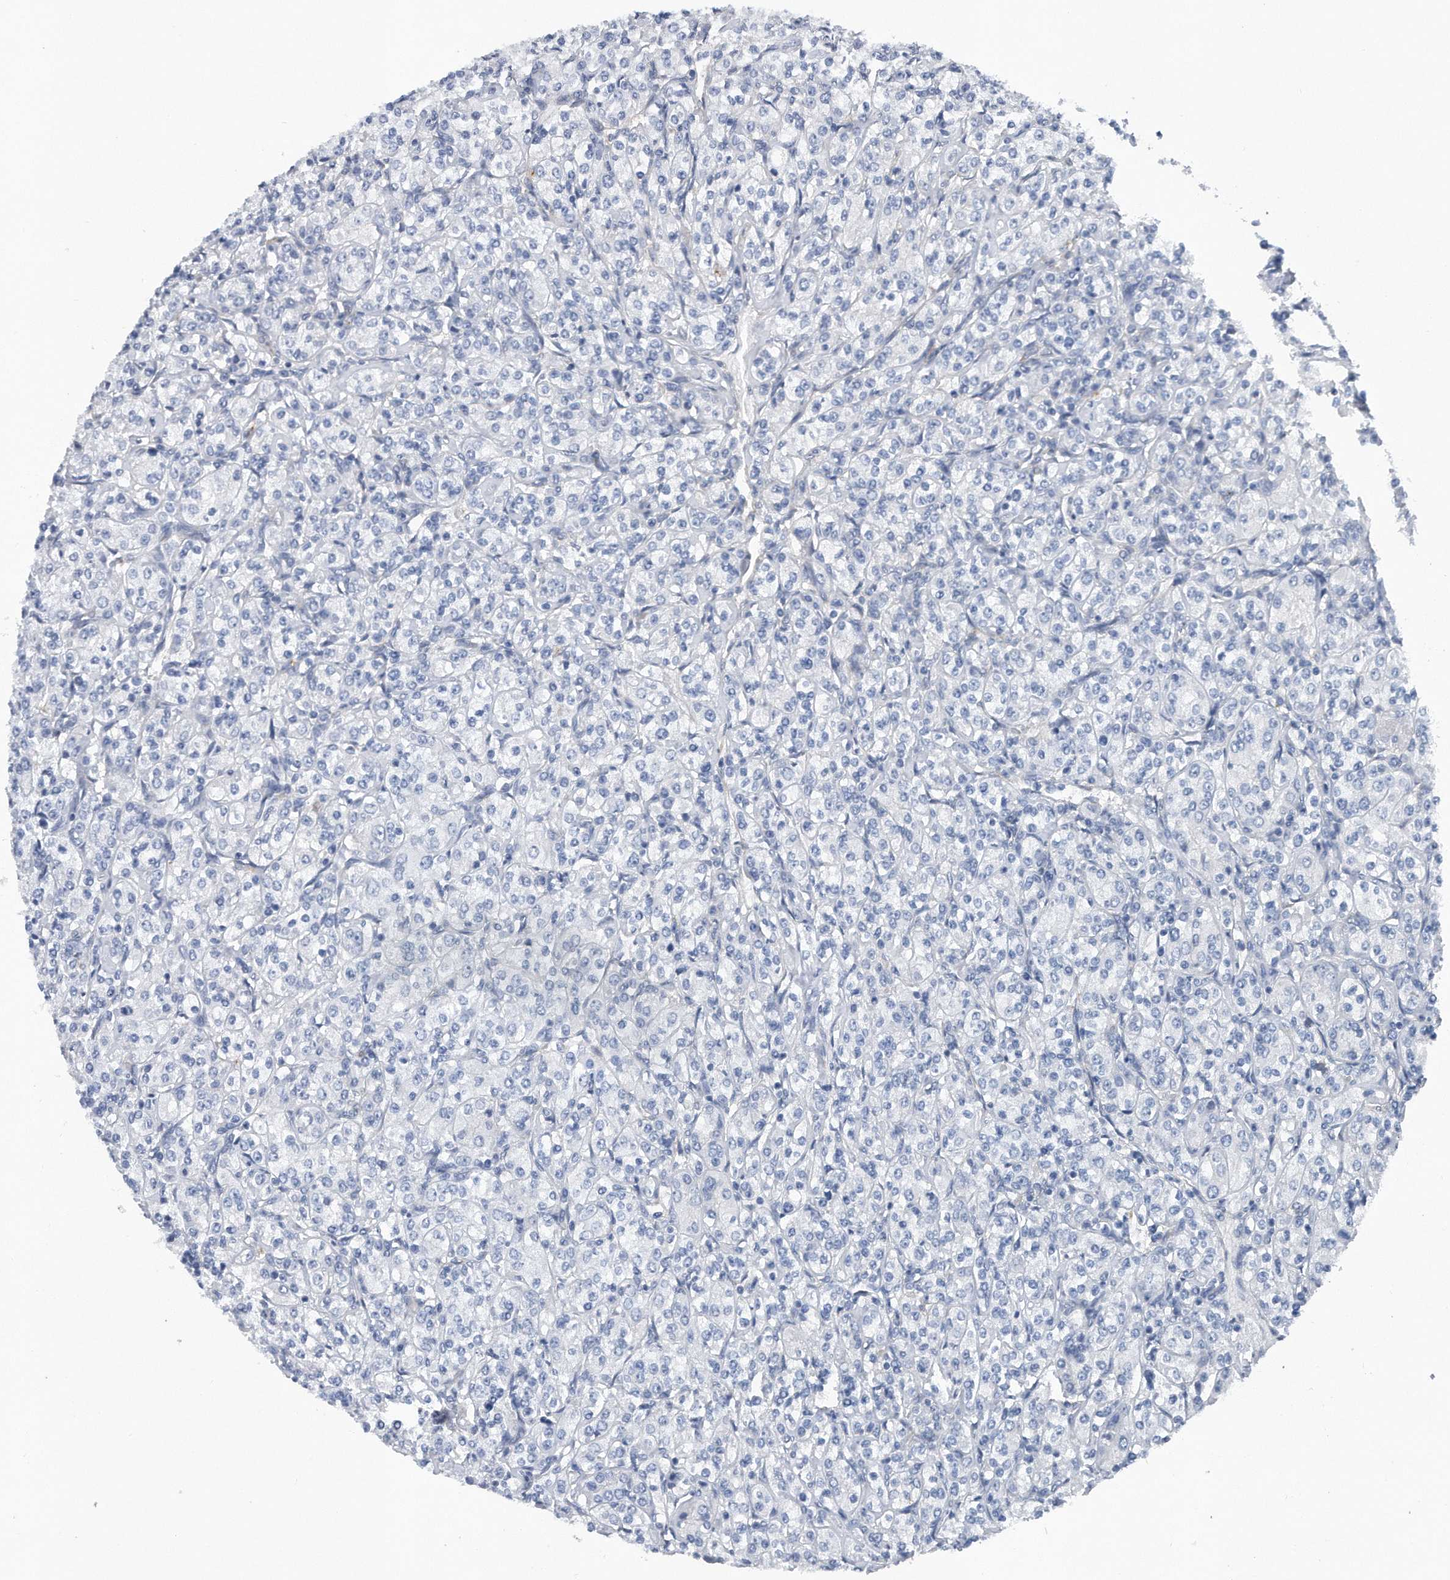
{"staining": {"intensity": "negative", "quantity": "none", "location": "none"}, "tissue": "renal cancer", "cell_type": "Tumor cells", "image_type": "cancer", "snomed": [{"axis": "morphology", "description": "Adenocarcinoma, NOS"}, {"axis": "topography", "description": "Kidney"}], "caption": "Image shows no protein staining in tumor cells of renal adenocarcinoma tissue.", "gene": "TP53INP1", "patient": {"sex": "male", "age": 77}}